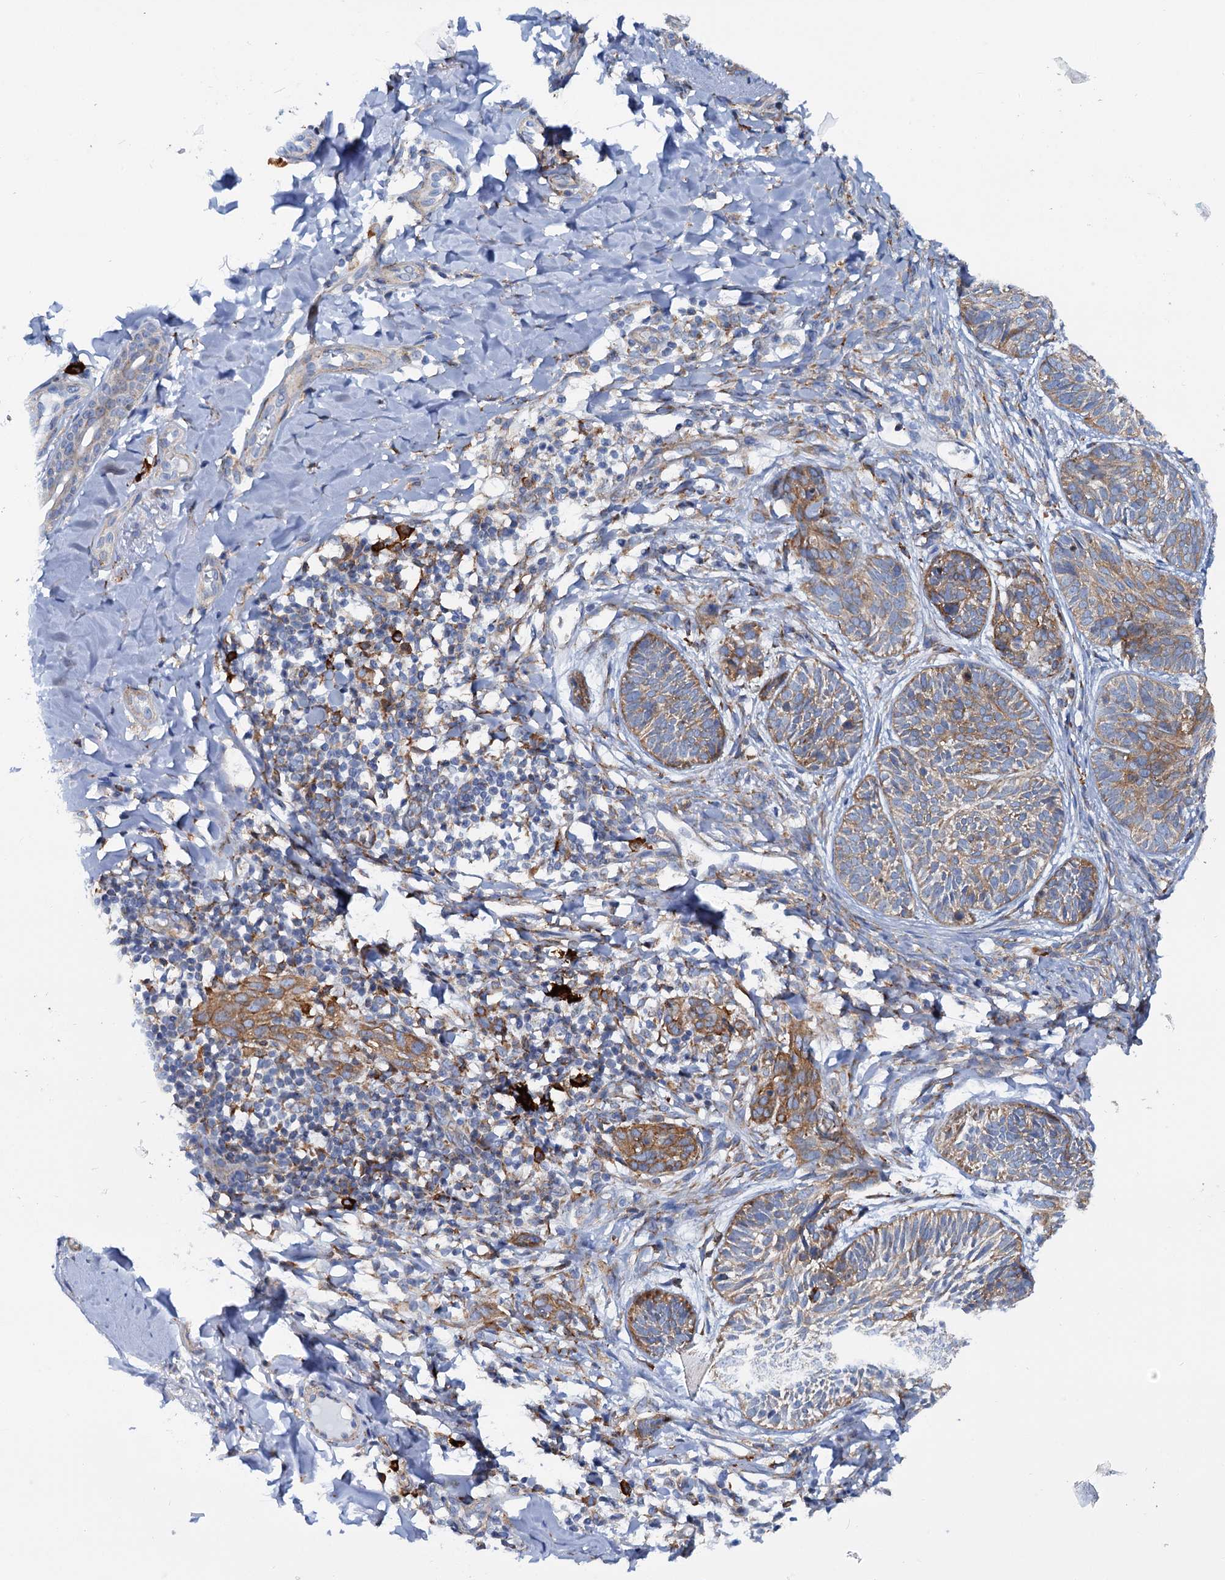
{"staining": {"intensity": "moderate", "quantity": "25%-75%", "location": "cytoplasmic/membranous"}, "tissue": "skin cancer", "cell_type": "Tumor cells", "image_type": "cancer", "snomed": [{"axis": "morphology", "description": "Normal tissue, NOS"}, {"axis": "morphology", "description": "Basal cell carcinoma"}, {"axis": "topography", "description": "Skin"}], "caption": "A brown stain highlights moderate cytoplasmic/membranous positivity of a protein in skin cancer (basal cell carcinoma) tumor cells. Nuclei are stained in blue.", "gene": "SHE", "patient": {"sex": "male", "age": 66}}